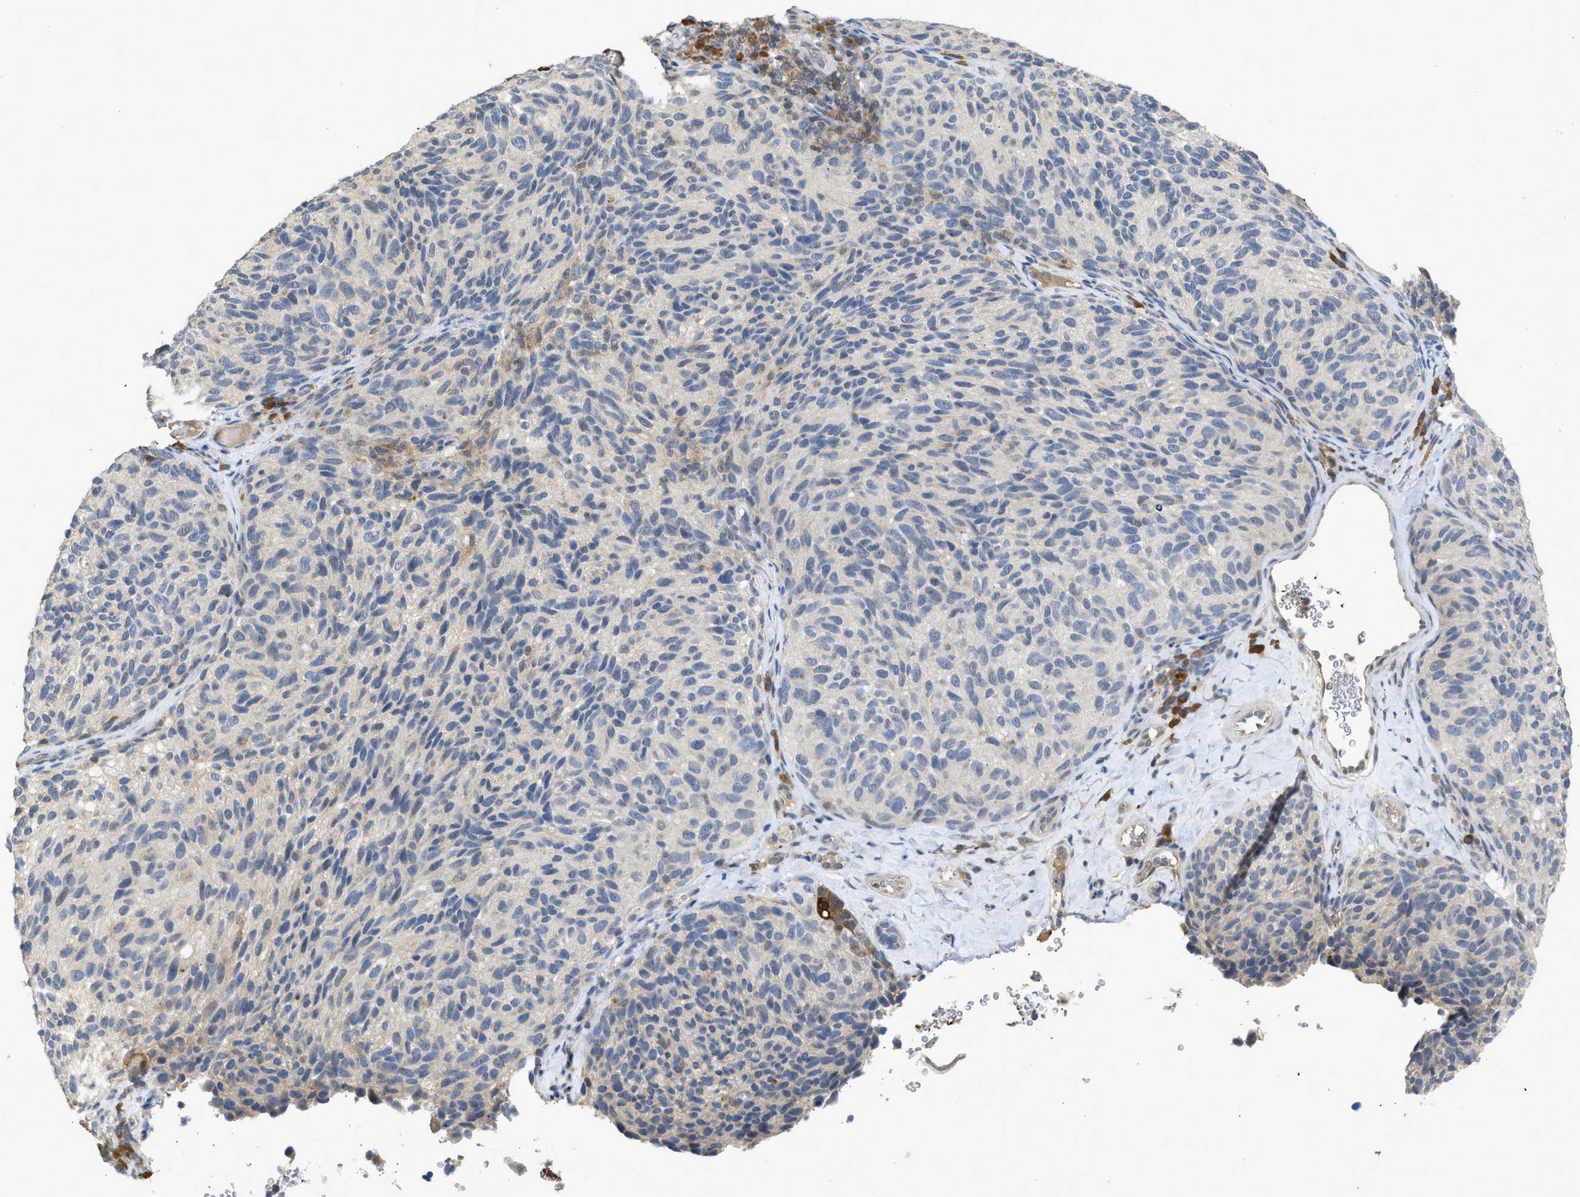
{"staining": {"intensity": "negative", "quantity": "none", "location": "none"}, "tissue": "melanoma", "cell_type": "Tumor cells", "image_type": "cancer", "snomed": [{"axis": "morphology", "description": "Malignant melanoma, NOS"}, {"axis": "topography", "description": "Skin"}], "caption": "DAB immunohistochemical staining of human malignant melanoma shows no significant expression in tumor cells.", "gene": "MAPK7", "patient": {"sex": "female", "age": 73}}